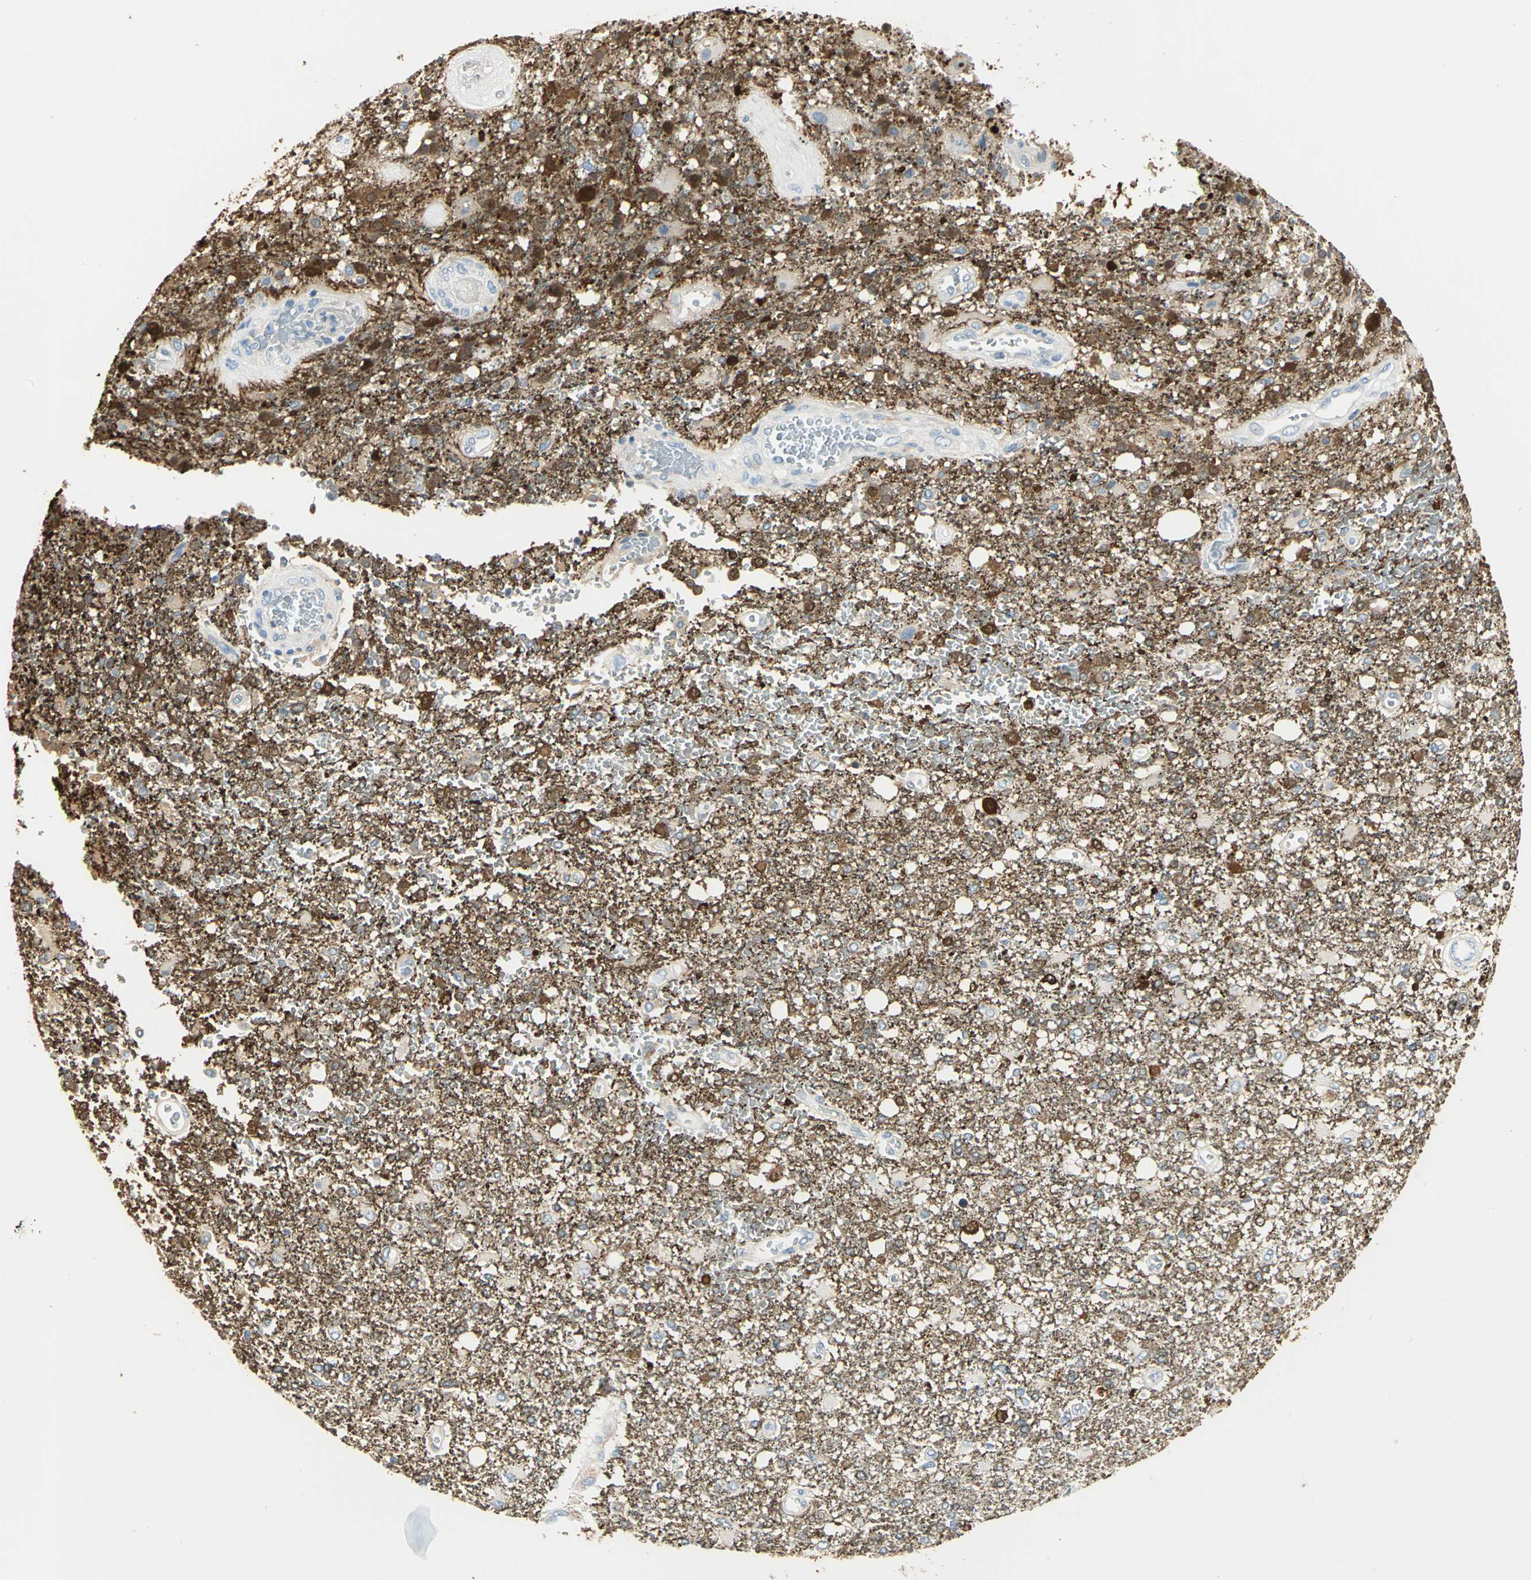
{"staining": {"intensity": "strong", "quantity": "25%-75%", "location": "cytoplasmic/membranous,nuclear"}, "tissue": "glioma", "cell_type": "Tumor cells", "image_type": "cancer", "snomed": [{"axis": "morphology", "description": "Glioma, malignant, High grade"}, {"axis": "topography", "description": "Cerebral cortex"}], "caption": "Immunohistochemistry (IHC) of human glioma displays high levels of strong cytoplasmic/membranous and nuclear positivity in approximately 25%-75% of tumor cells.", "gene": "UCHL1", "patient": {"sex": "male", "age": 79}}